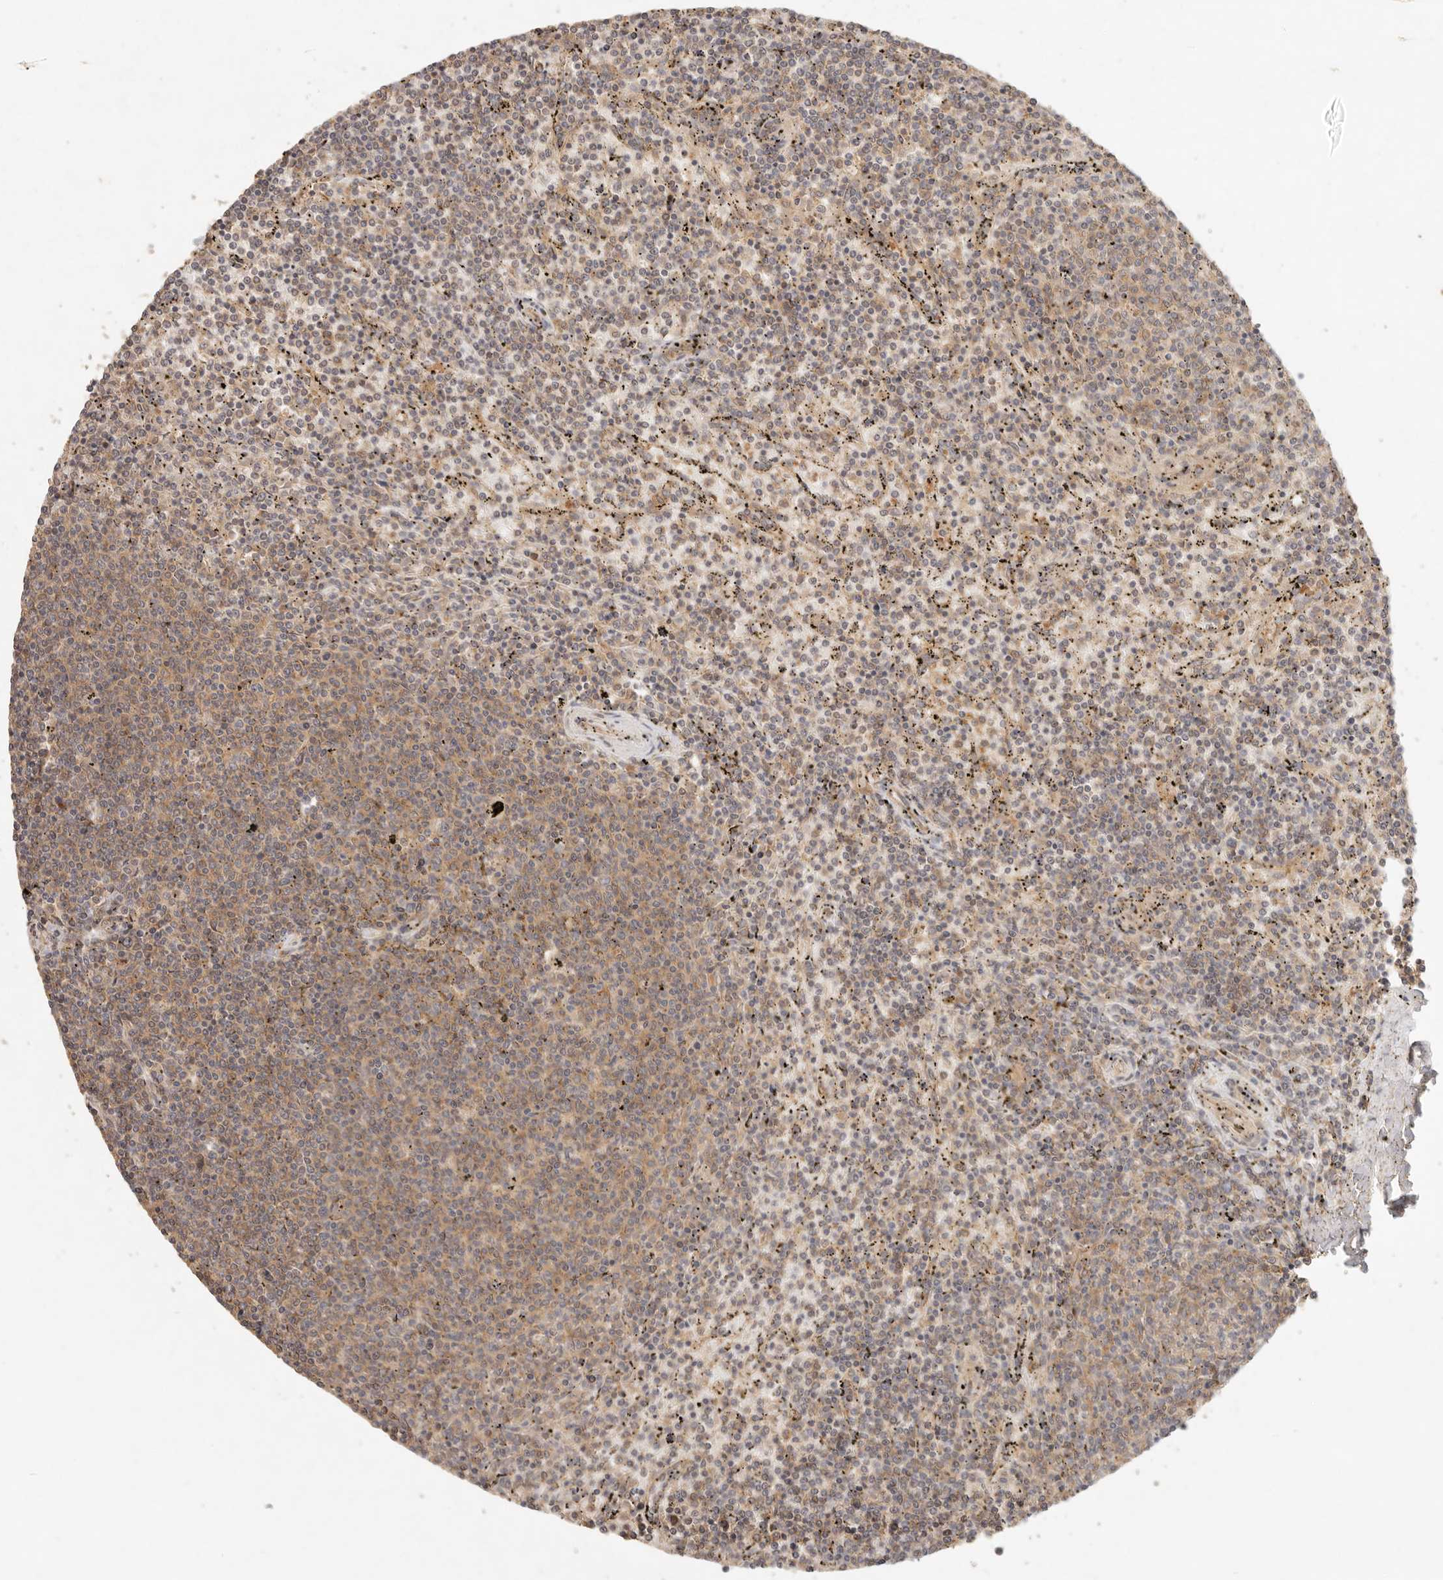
{"staining": {"intensity": "moderate", "quantity": ">75%", "location": "cytoplasmic/membranous"}, "tissue": "lymphoma", "cell_type": "Tumor cells", "image_type": "cancer", "snomed": [{"axis": "morphology", "description": "Malignant lymphoma, non-Hodgkin's type, Low grade"}, {"axis": "topography", "description": "Spleen"}], "caption": "Low-grade malignant lymphoma, non-Hodgkin's type stained with a protein marker exhibits moderate staining in tumor cells.", "gene": "HECTD3", "patient": {"sex": "female", "age": 50}}